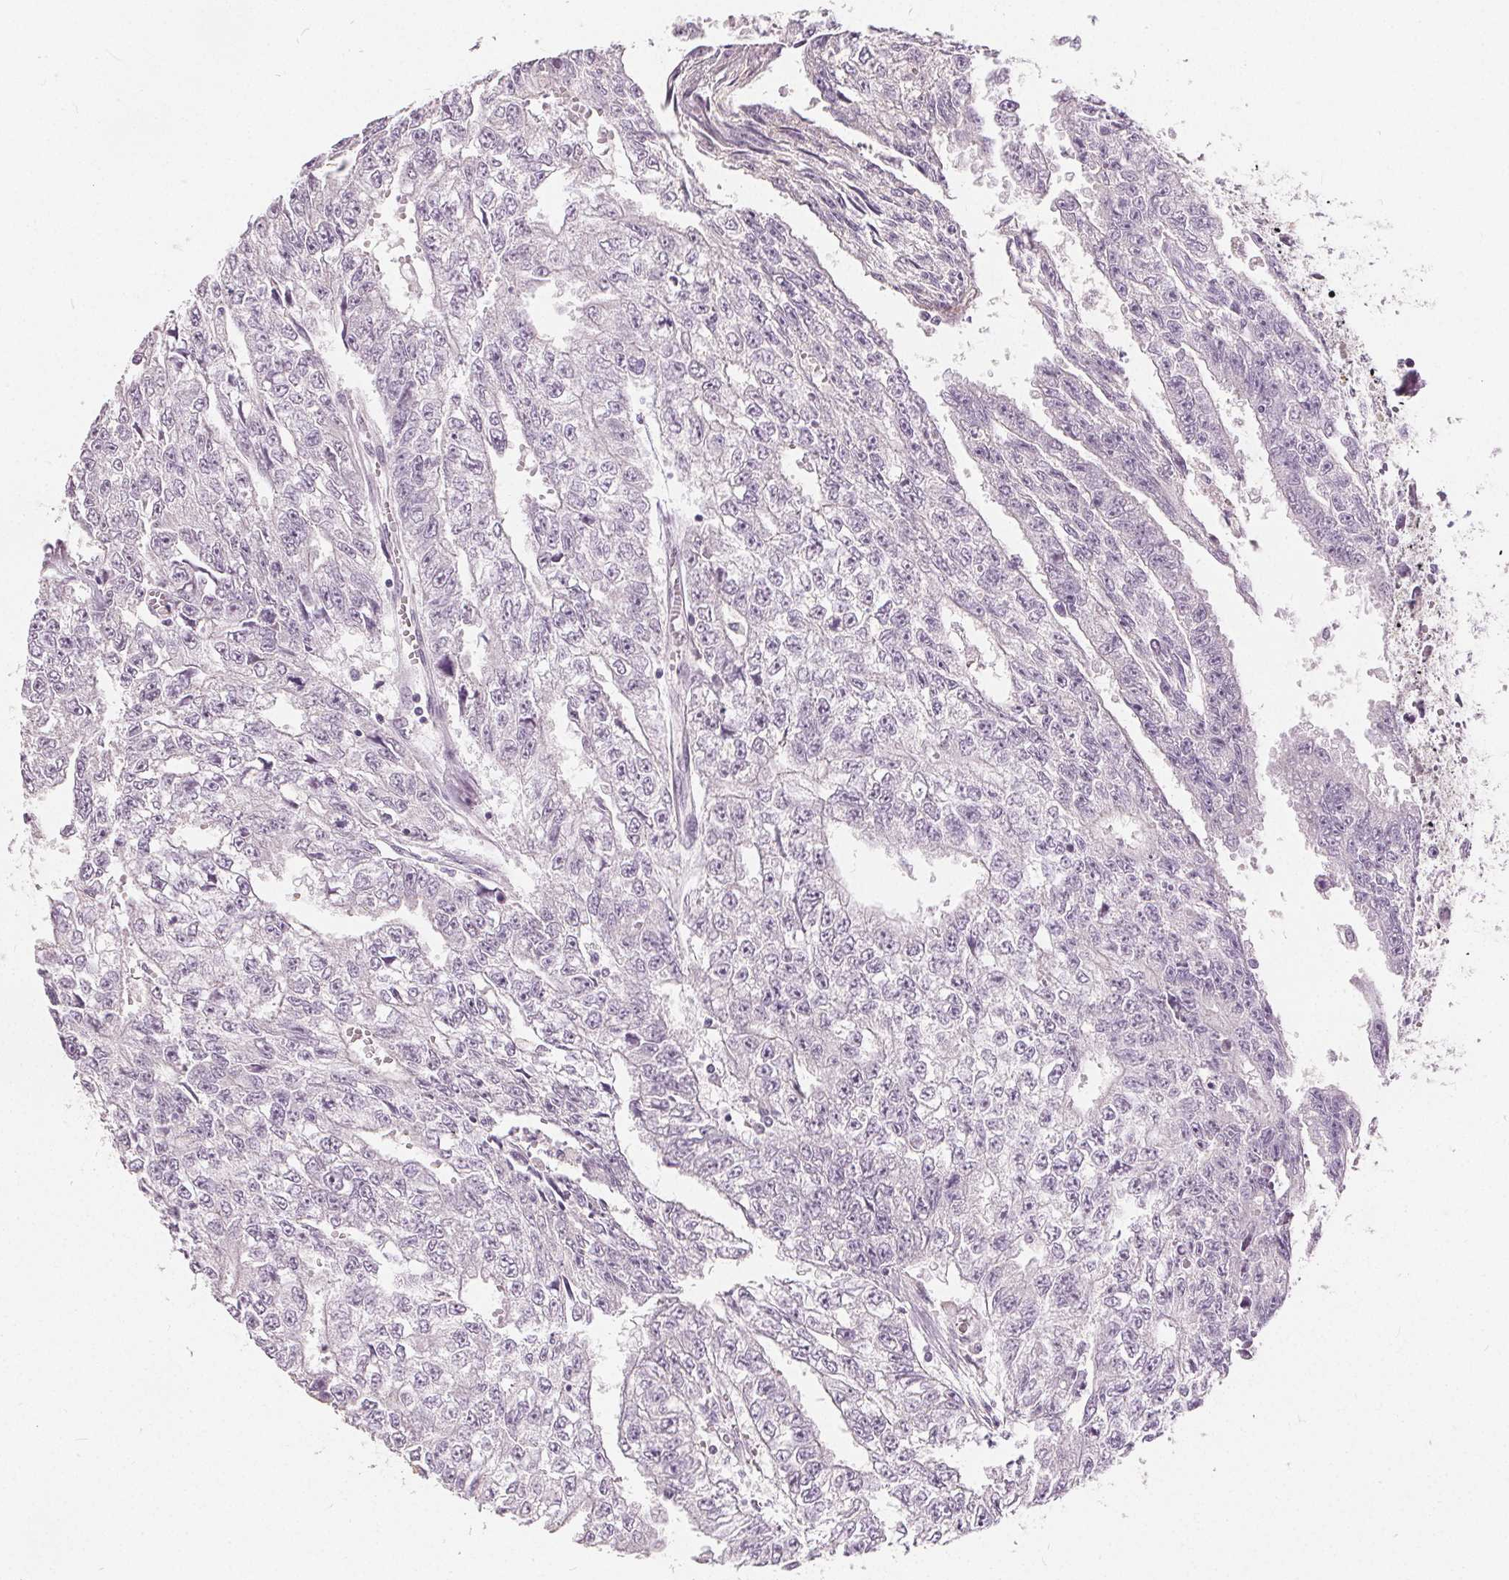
{"staining": {"intensity": "negative", "quantity": "none", "location": "none"}, "tissue": "testis cancer", "cell_type": "Tumor cells", "image_type": "cancer", "snomed": [{"axis": "morphology", "description": "Carcinoma, Embryonal, NOS"}, {"axis": "morphology", "description": "Teratoma, malignant, NOS"}, {"axis": "topography", "description": "Testis"}], "caption": "The immunohistochemistry (IHC) histopathology image has no significant staining in tumor cells of malignant teratoma (testis) tissue.", "gene": "CA12", "patient": {"sex": "male", "age": 24}}